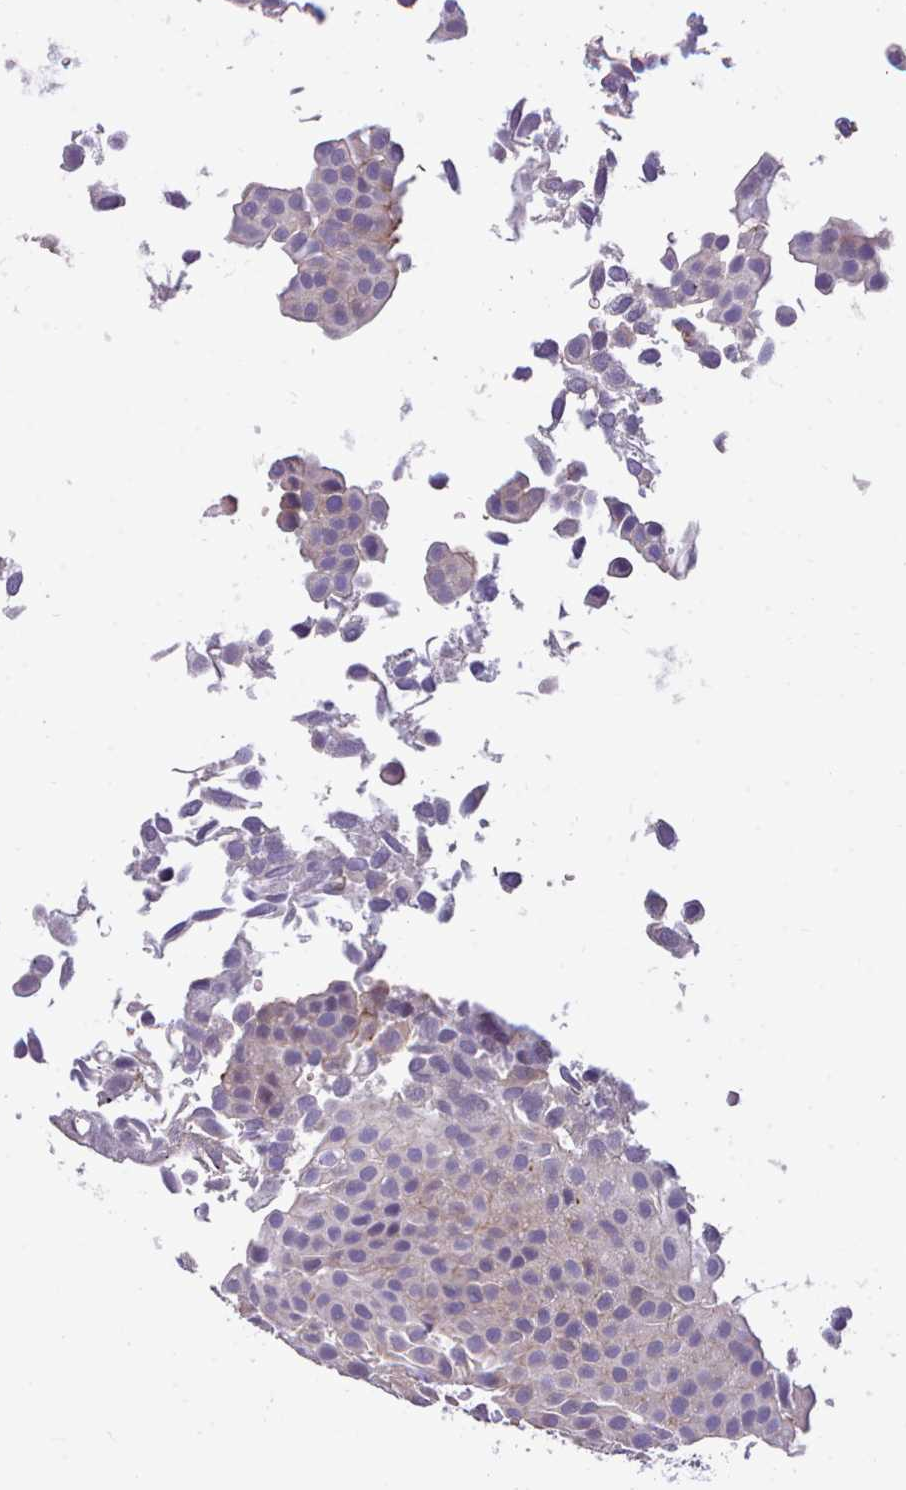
{"staining": {"intensity": "weak", "quantity": "<25%", "location": "cytoplasmic/membranous"}, "tissue": "urothelial cancer", "cell_type": "Tumor cells", "image_type": "cancer", "snomed": [{"axis": "morphology", "description": "Urothelial carcinoma, Low grade"}, {"axis": "topography", "description": "Urinary bladder"}], "caption": "A high-resolution micrograph shows immunohistochemistry (IHC) staining of low-grade urothelial carcinoma, which exhibits no significant staining in tumor cells.", "gene": "KCTD16", "patient": {"sex": "male", "age": 88}}